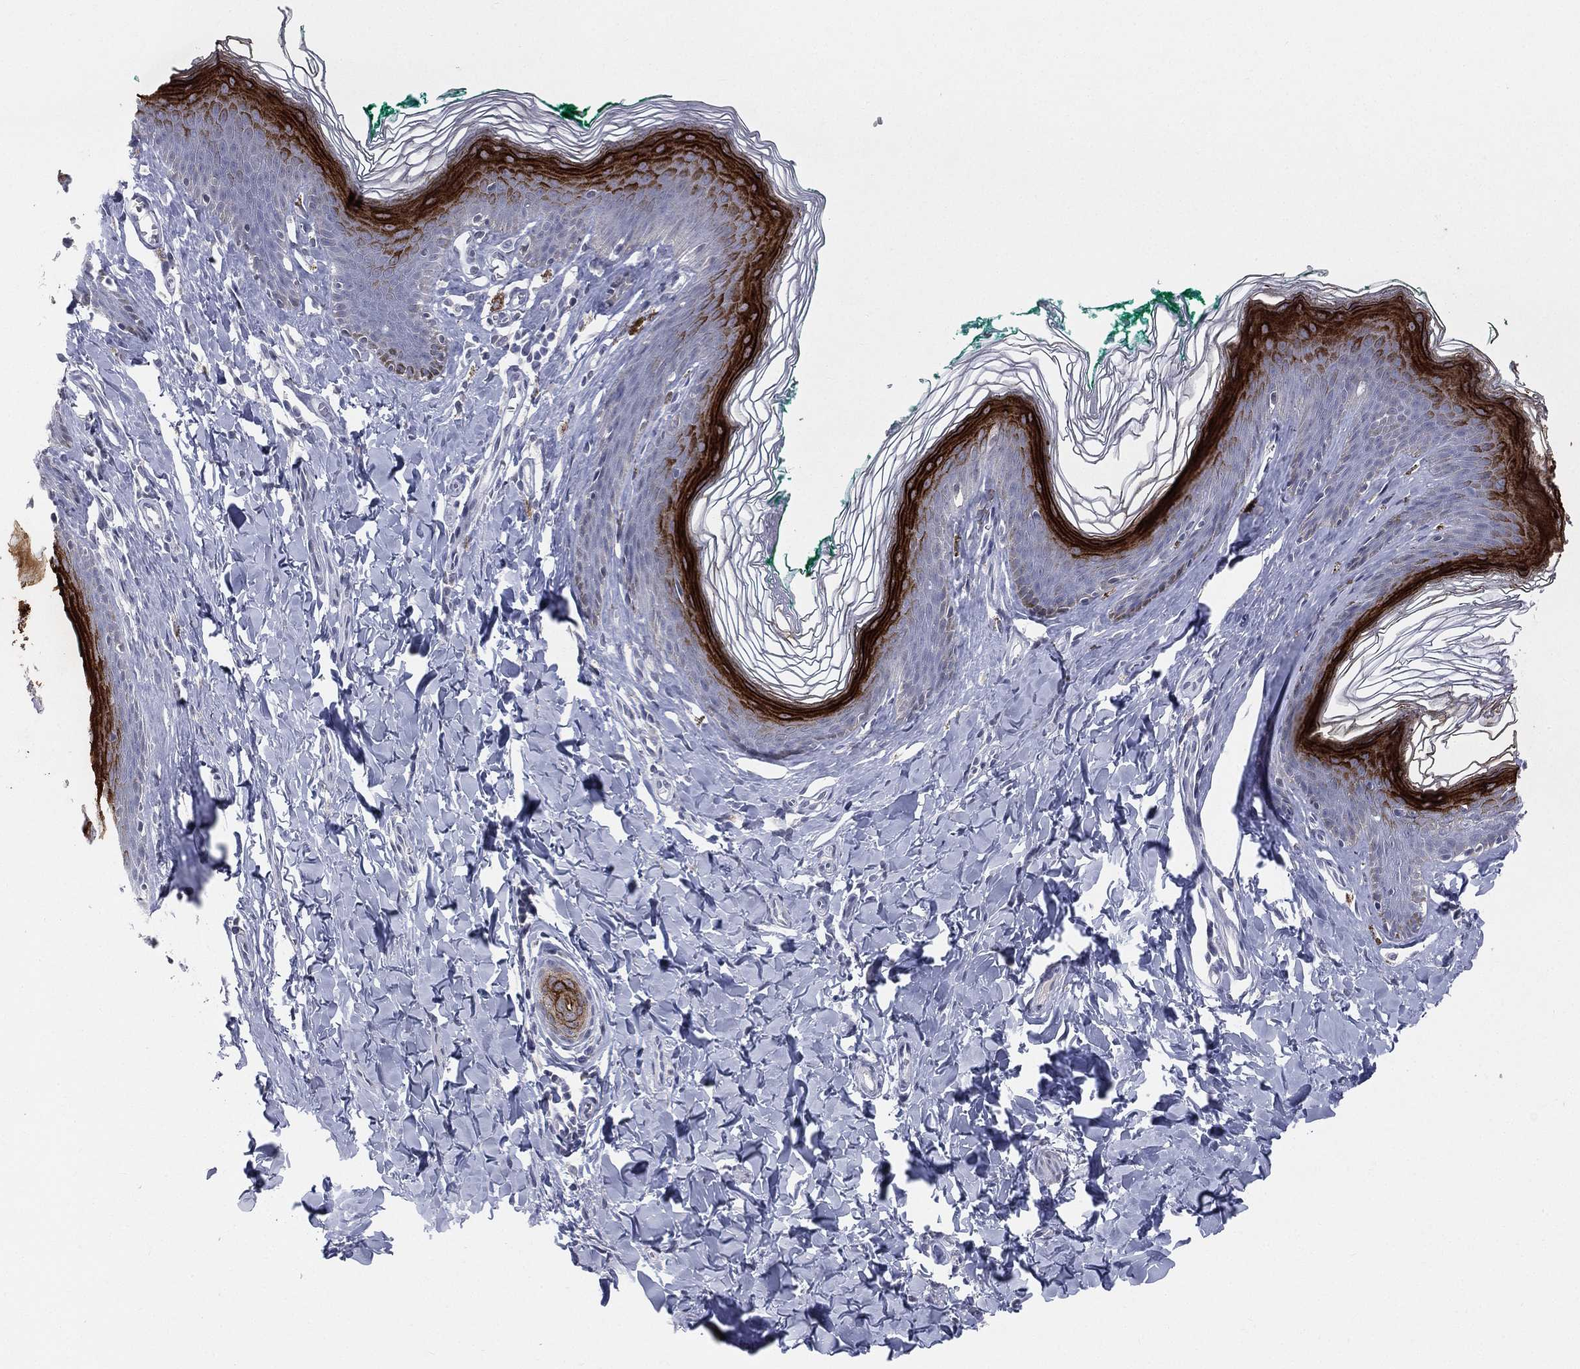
{"staining": {"intensity": "strong", "quantity": "25%-75%", "location": "cytoplasmic/membranous"}, "tissue": "skin", "cell_type": "Epidermal cells", "image_type": "normal", "snomed": [{"axis": "morphology", "description": "Normal tissue, NOS"}, {"axis": "topography", "description": "Vulva"}], "caption": "A brown stain highlights strong cytoplasmic/membranous positivity of a protein in epidermal cells of normal skin. (Stains: DAB (3,3'-diaminobenzidine) in brown, nuclei in blue, Microscopy: brightfield microscopy at high magnification).", "gene": "DMKN", "patient": {"sex": "female", "age": 66}}